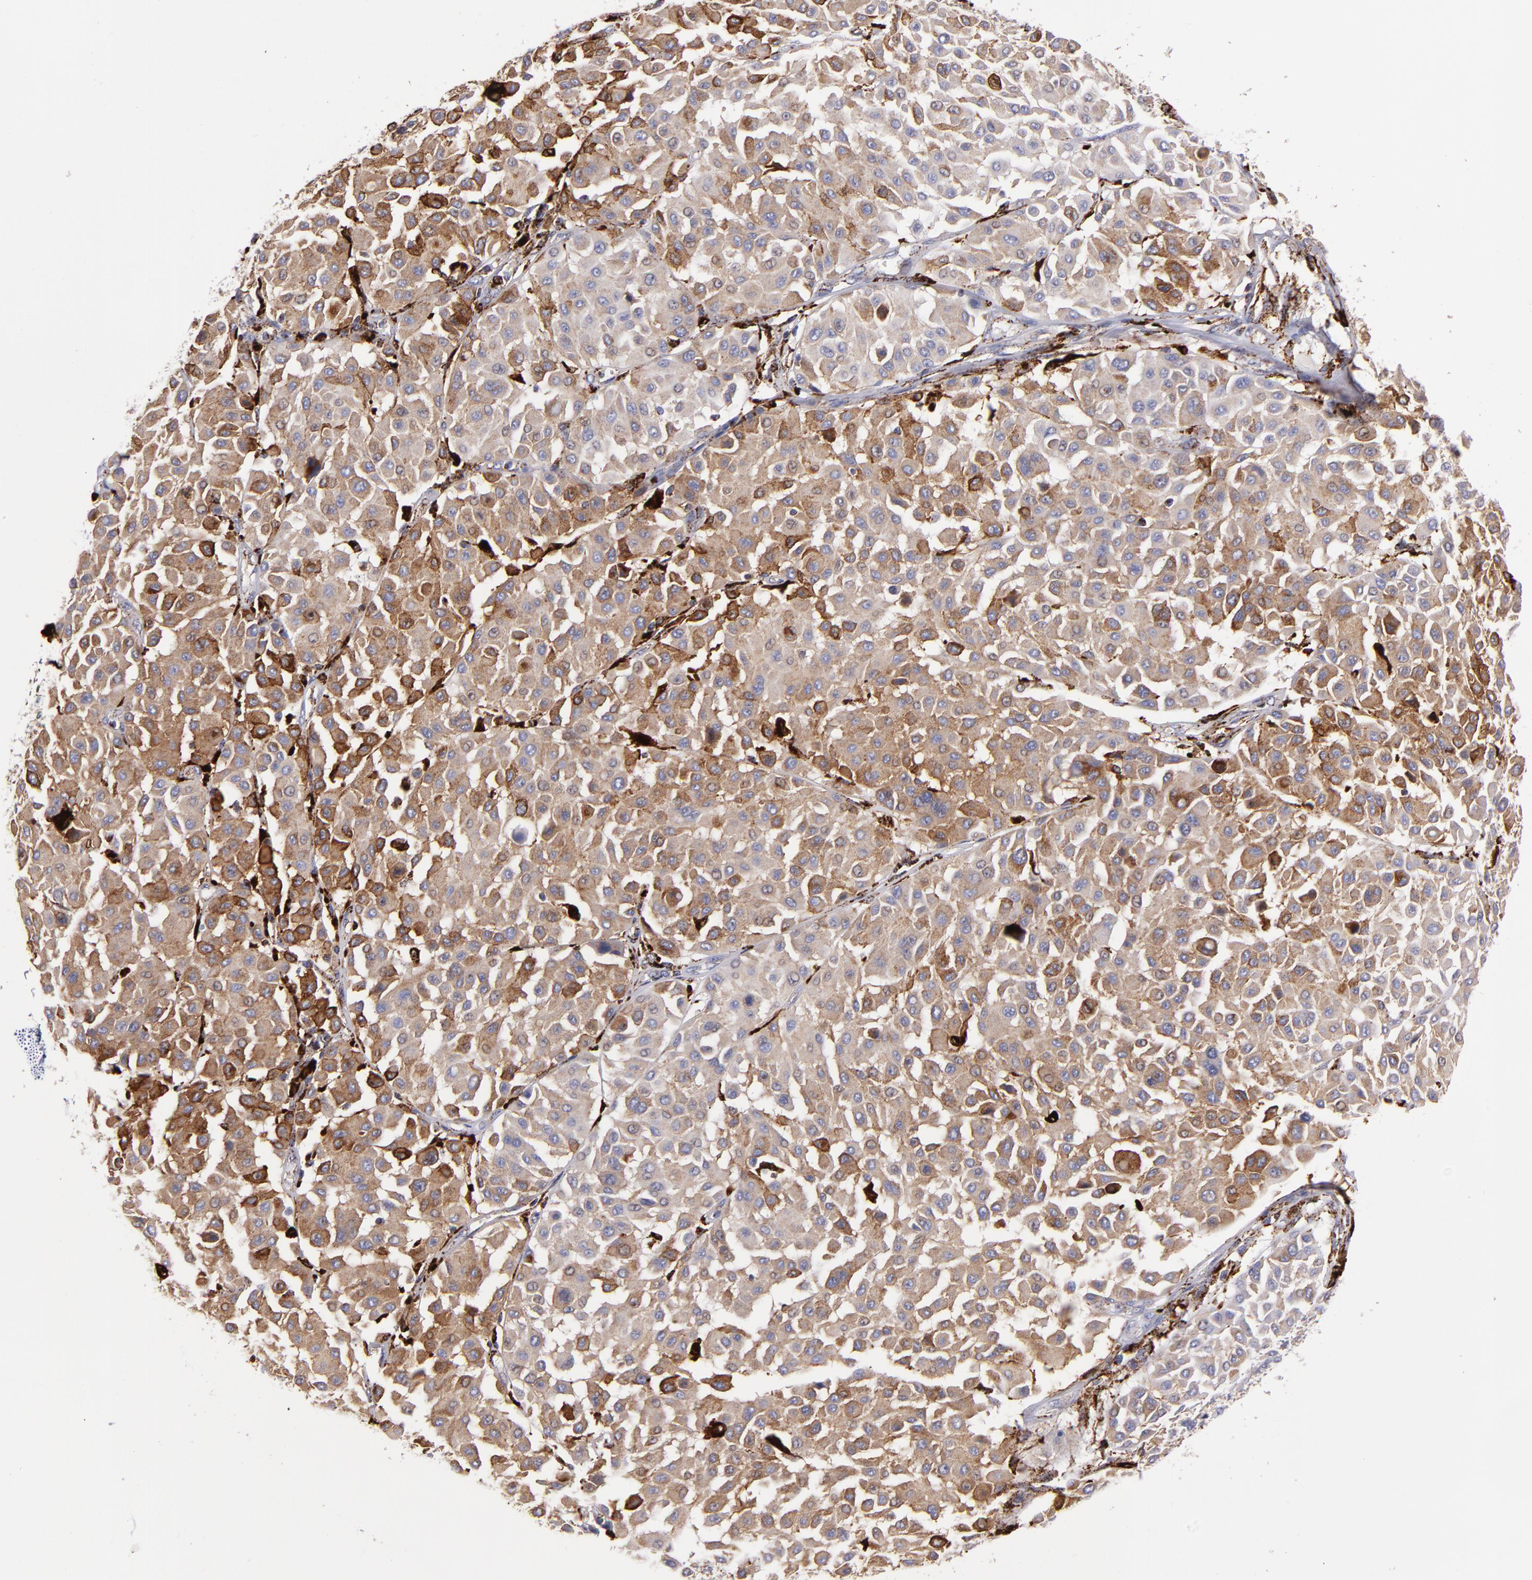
{"staining": {"intensity": "moderate", "quantity": ">75%", "location": "cytoplasmic/membranous"}, "tissue": "melanoma", "cell_type": "Tumor cells", "image_type": "cancer", "snomed": [{"axis": "morphology", "description": "Malignant melanoma, Metastatic site"}, {"axis": "topography", "description": "Soft tissue"}], "caption": "Tumor cells demonstrate moderate cytoplasmic/membranous staining in about >75% of cells in melanoma.", "gene": "CTSS", "patient": {"sex": "male", "age": 41}}